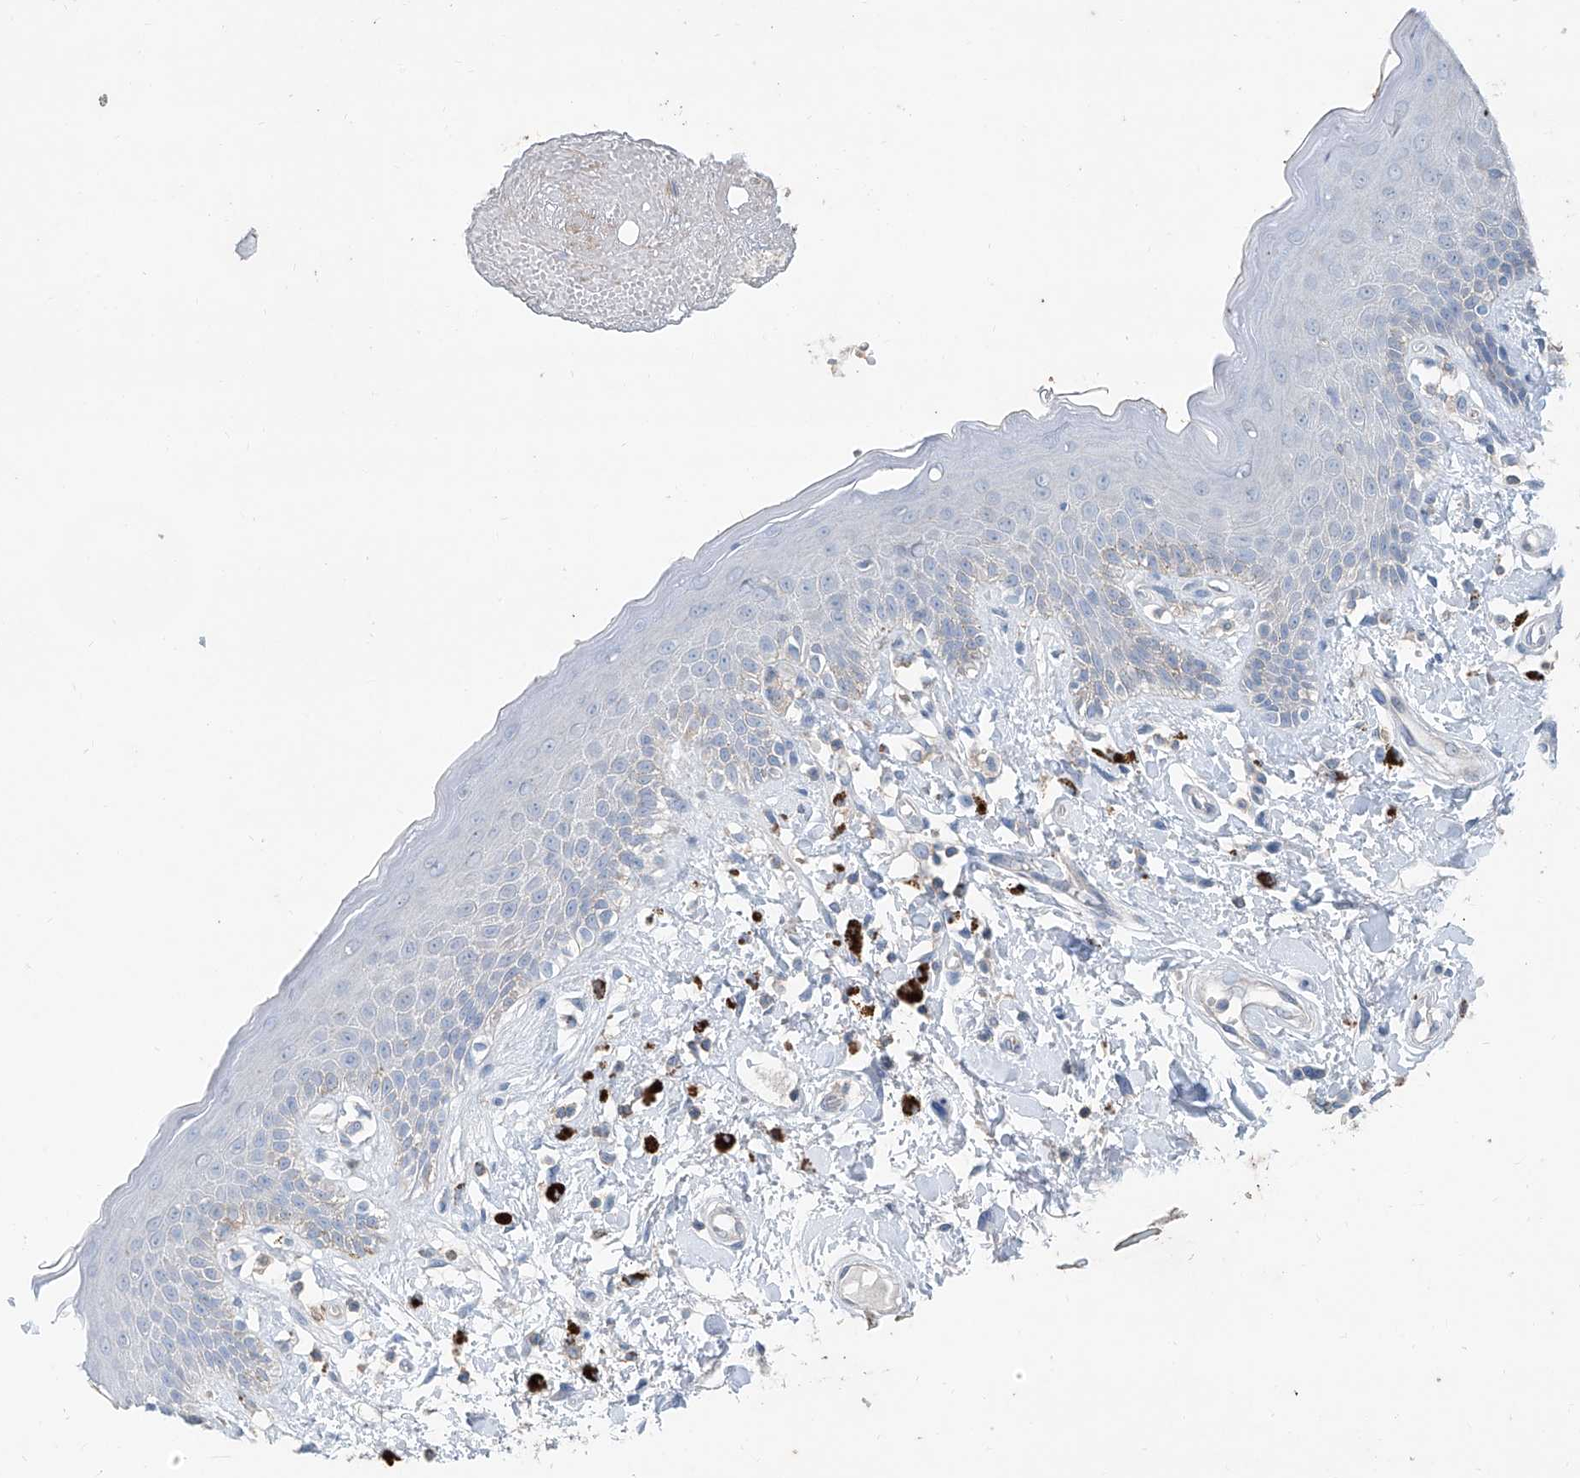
{"staining": {"intensity": "weak", "quantity": "<25%", "location": "cytoplasmic/membranous"}, "tissue": "skin", "cell_type": "Epidermal cells", "image_type": "normal", "snomed": [{"axis": "morphology", "description": "Normal tissue, NOS"}, {"axis": "topography", "description": "Anal"}], "caption": "This is an immunohistochemistry (IHC) histopathology image of normal skin. There is no expression in epidermal cells.", "gene": "ANKRD34A", "patient": {"sex": "female", "age": 78}}